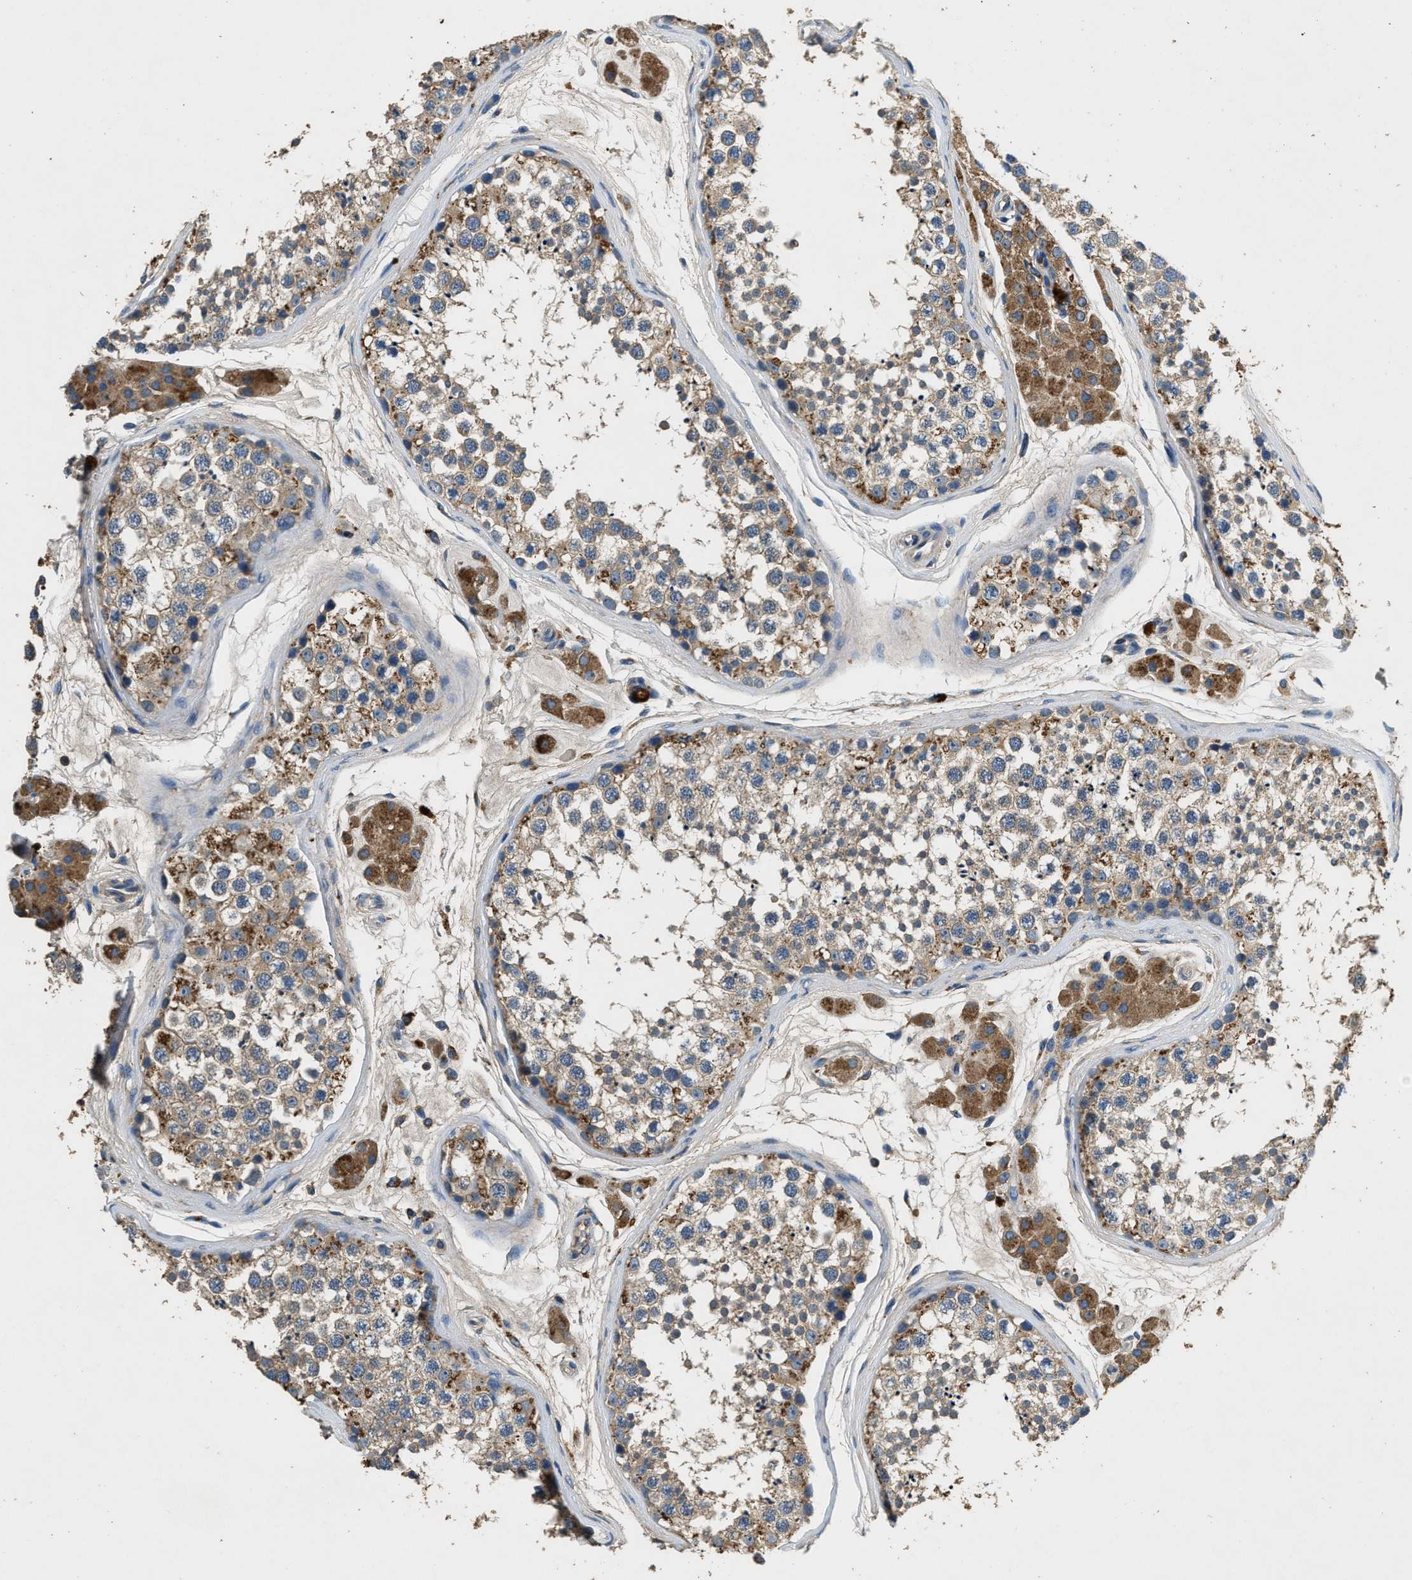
{"staining": {"intensity": "moderate", "quantity": ">75%", "location": "cytoplasmic/membranous"}, "tissue": "testis", "cell_type": "Cells in seminiferous ducts", "image_type": "normal", "snomed": [{"axis": "morphology", "description": "Normal tissue, NOS"}, {"axis": "topography", "description": "Testis"}], "caption": "Protein staining reveals moderate cytoplasmic/membranous staining in approximately >75% of cells in seminiferous ducts in normal testis.", "gene": "BLOC1S1", "patient": {"sex": "male", "age": 56}}